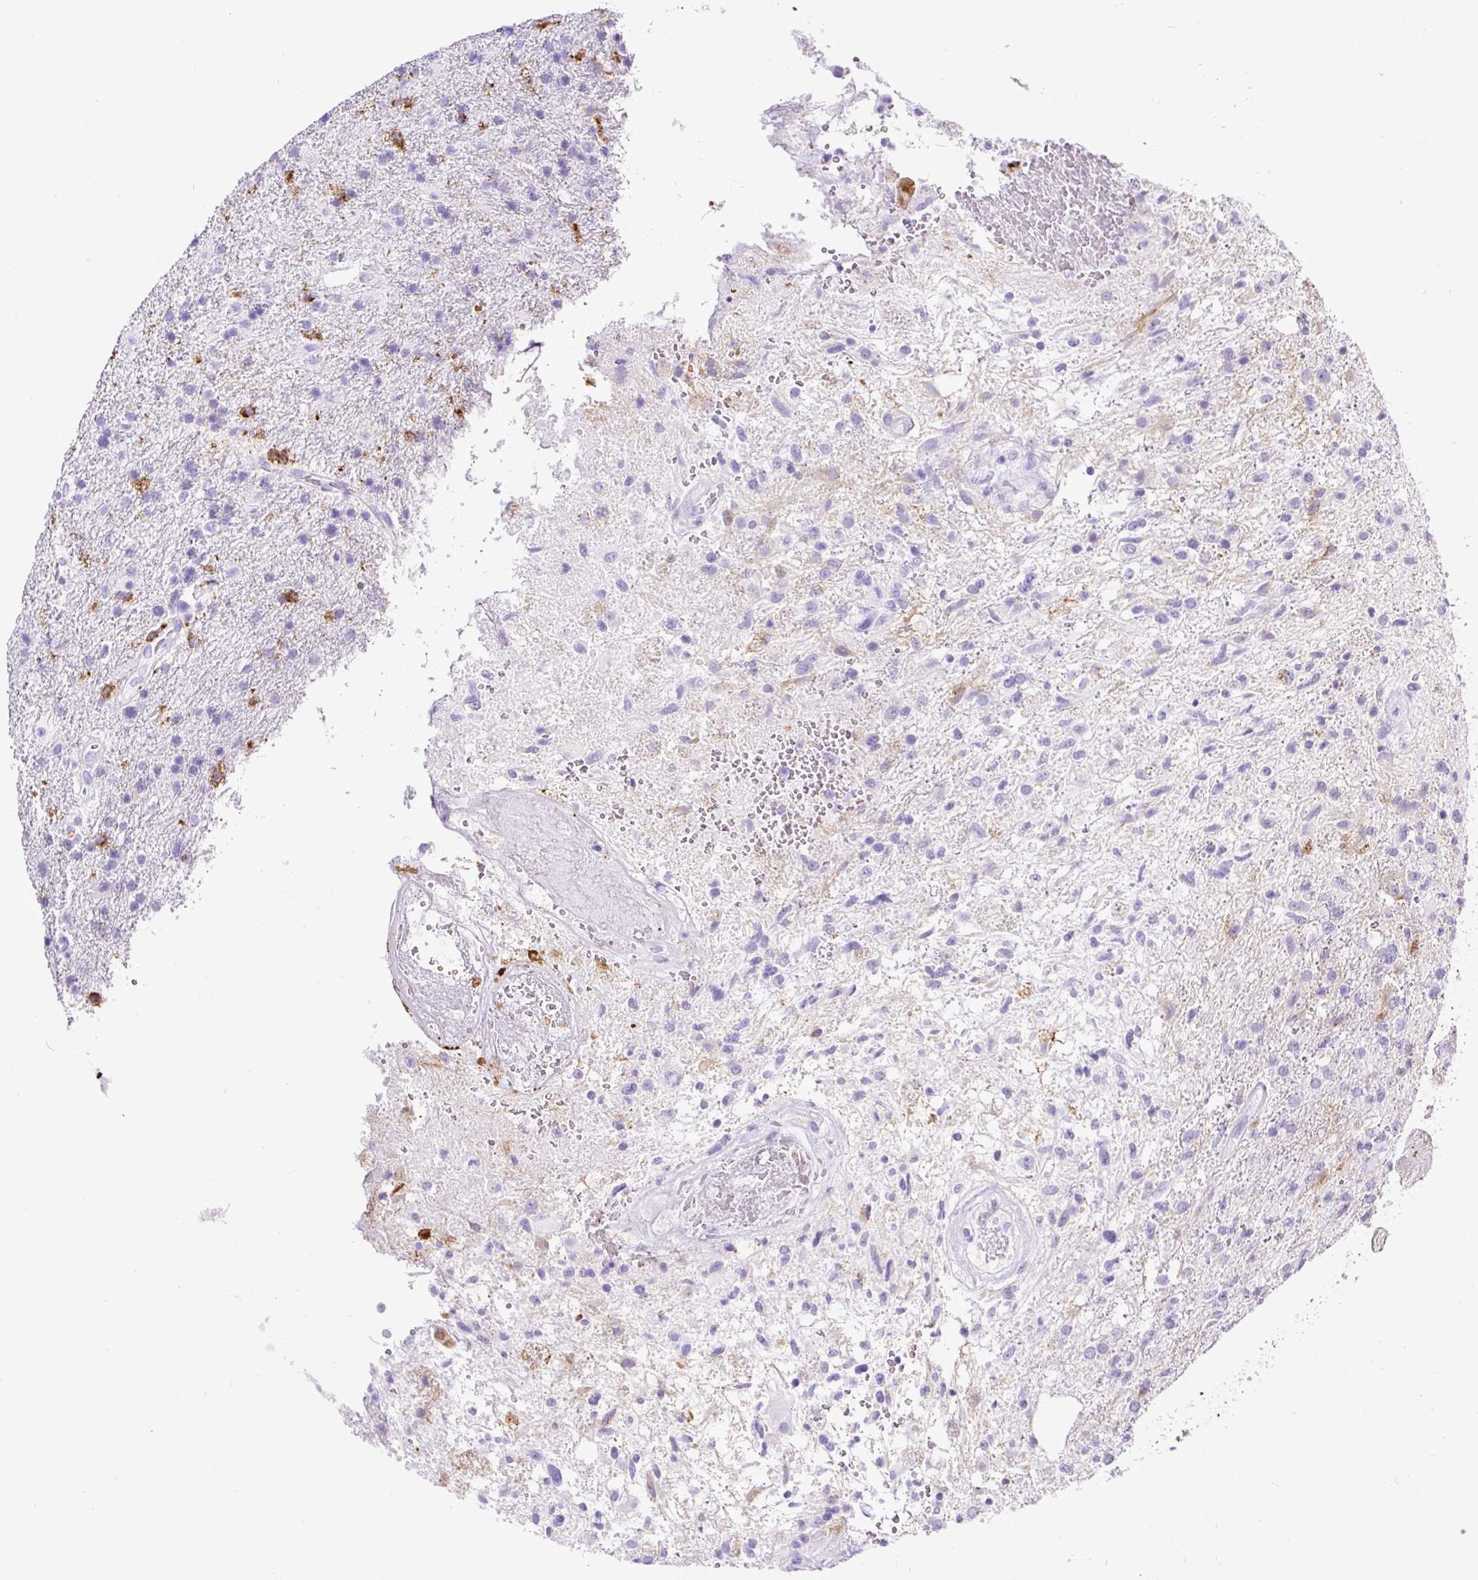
{"staining": {"intensity": "negative", "quantity": "none", "location": "none"}, "tissue": "glioma", "cell_type": "Tumor cells", "image_type": "cancer", "snomed": [{"axis": "morphology", "description": "Glioma, malignant, High grade"}, {"axis": "topography", "description": "Brain"}], "caption": "Micrograph shows no significant protein expression in tumor cells of glioma. (DAB IHC with hematoxylin counter stain).", "gene": "HLA-DRA", "patient": {"sex": "male", "age": 56}}